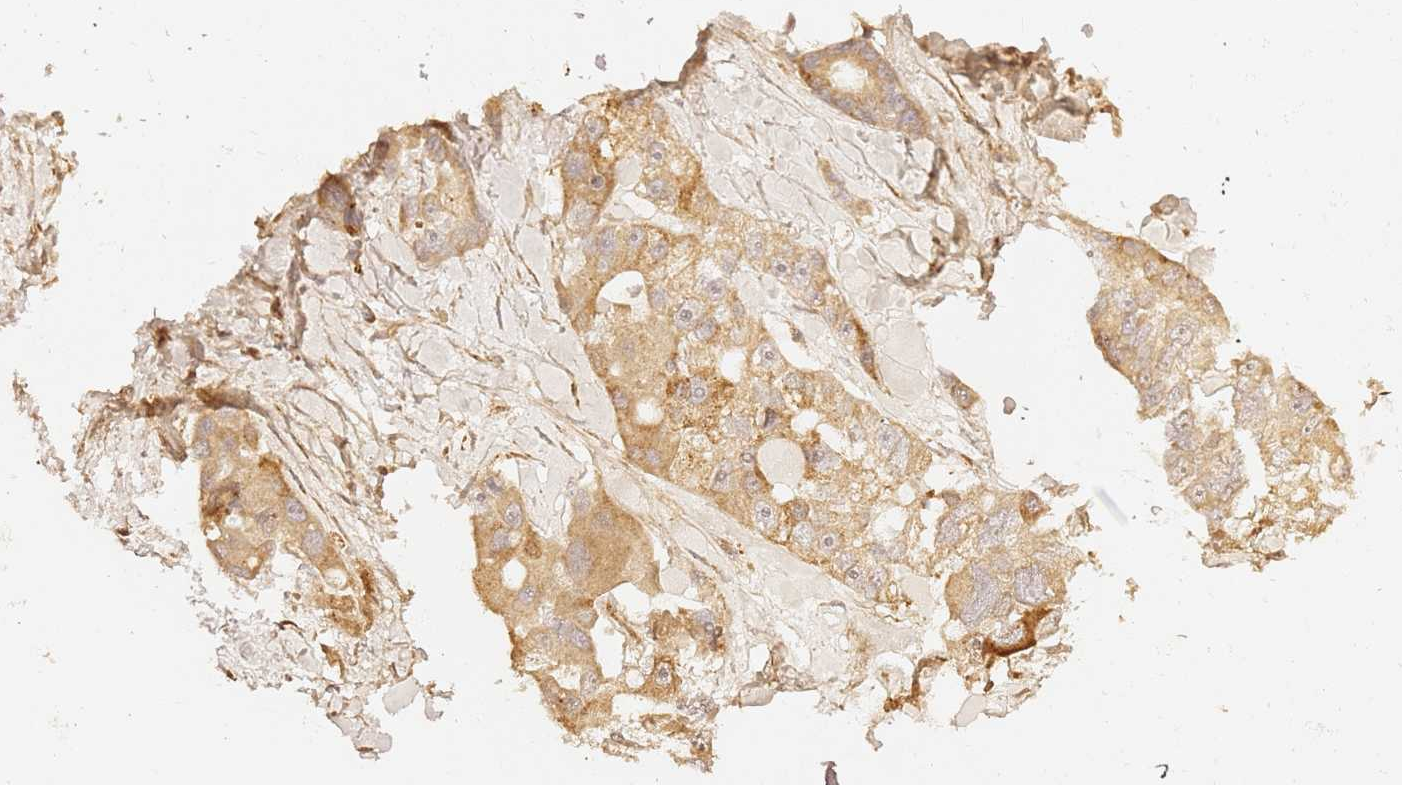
{"staining": {"intensity": "moderate", "quantity": "25%-75%", "location": "cytoplasmic/membranous"}, "tissue": "lung cancer", "cell_type": "Tumor cells", "image_type": "cancer", "snomed": [{"axis": "morphology", "description": "Adenocarcinoma, NOS"}, {"axis": "topography", "description": "Lung"}], "caption": "IHC micrograph of adenocarcinoma (lung) stained for a protein (brown), which exhibits medium levels of moderate cytoplasmic/membranous positivity in approximately 25%-75% of tumor cells.", "gene": "HSD17B7", "patient": {"sex": "female", "age": 54}}